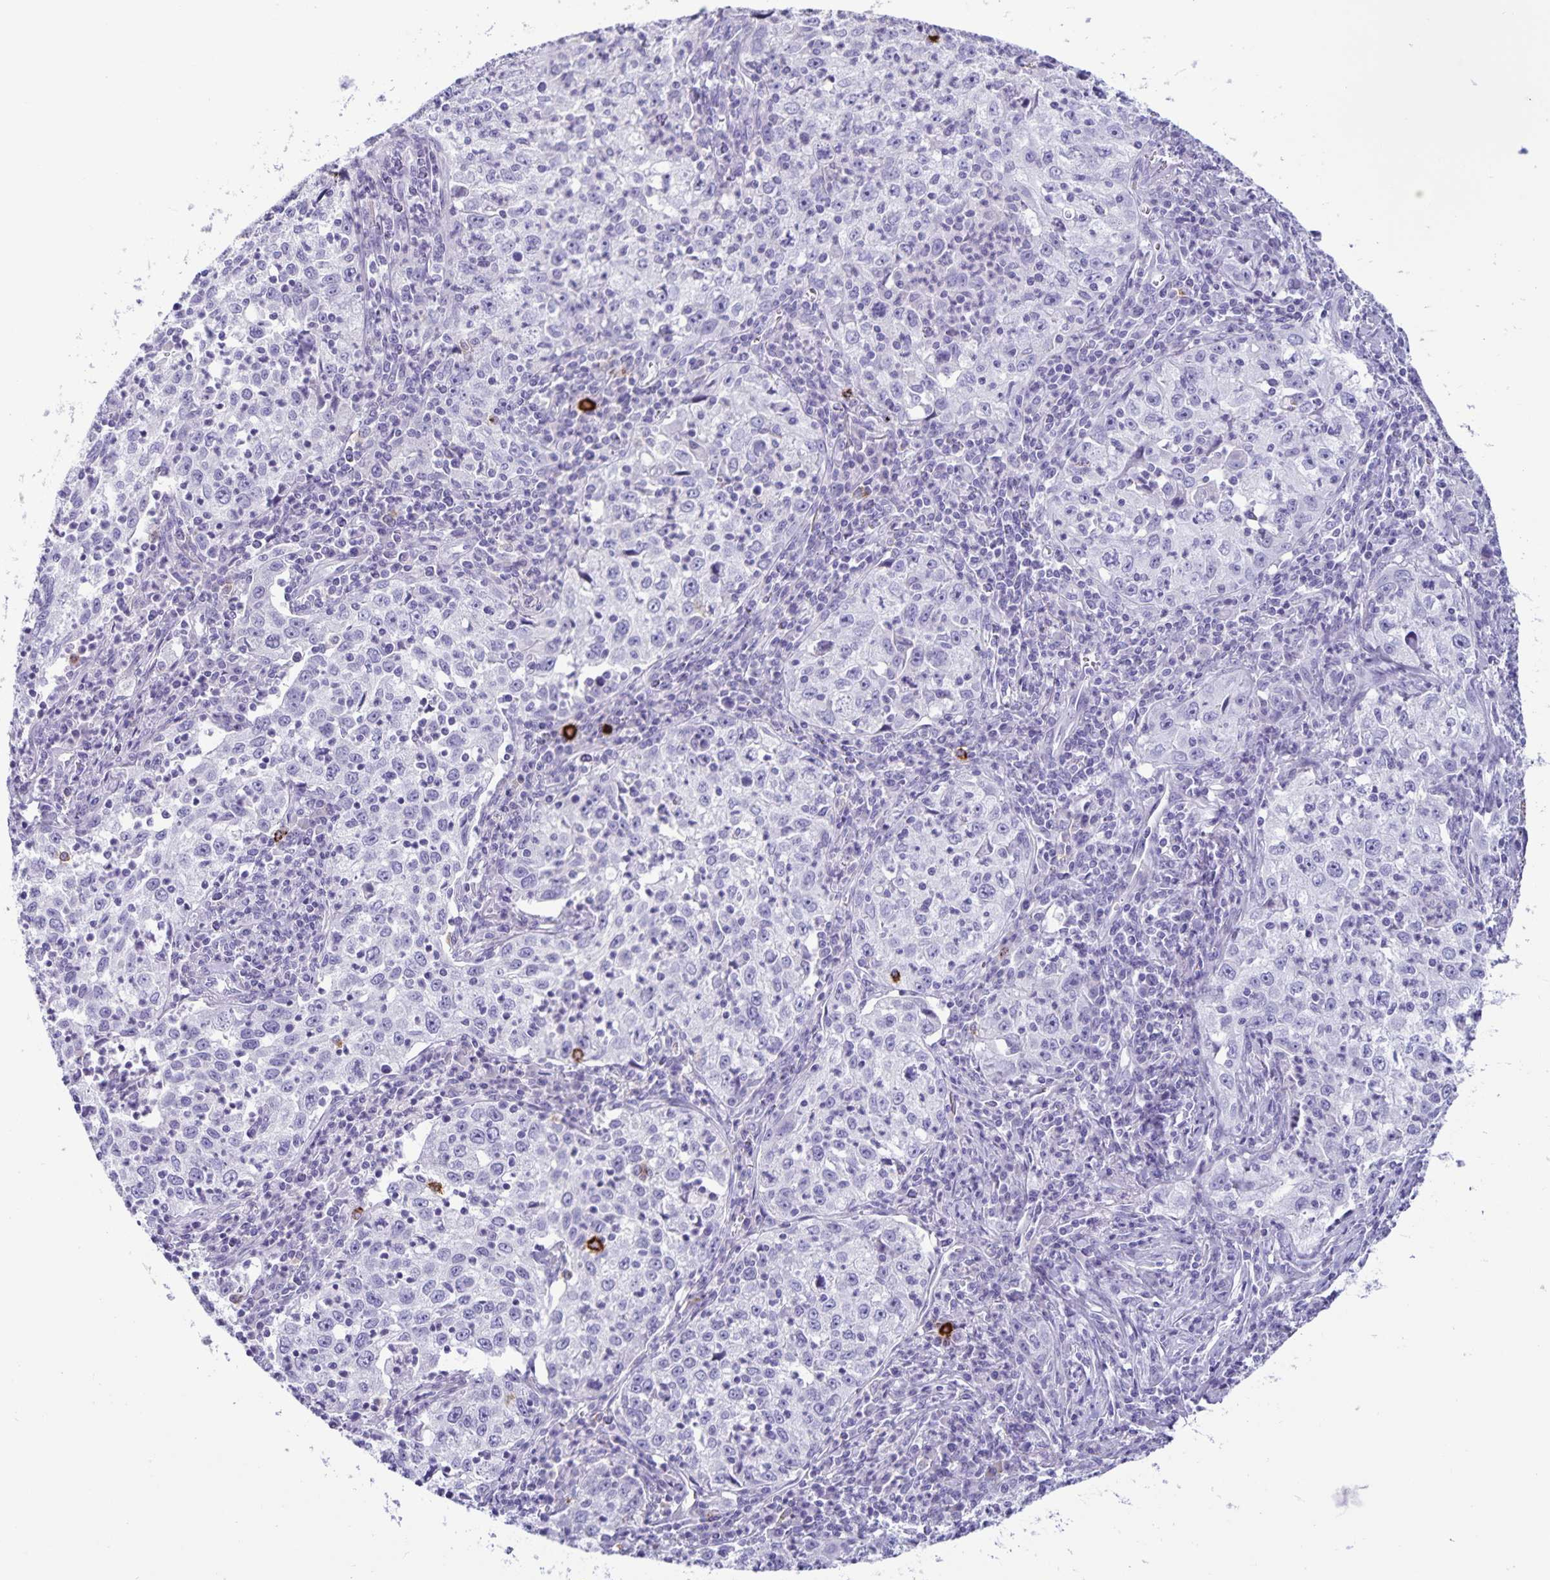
{"staining": {"intensity": "negative", "quantity": "none", "location": "none"}, "tissue": "lung cancer", "cell_type": "Tumor cells", "image_type": "cancer", "snomed": [{"axis": "morphology", "description": "Squamous cell carcinoma, NOS"}, {"axis": "topography", "description": "Lung"}], "caption": "IHC of lung squamous cell carcinoma reveals no positivity in tumor cells.", "gene": "IBTK", "patient": {"sex": "male", "age": 71}}